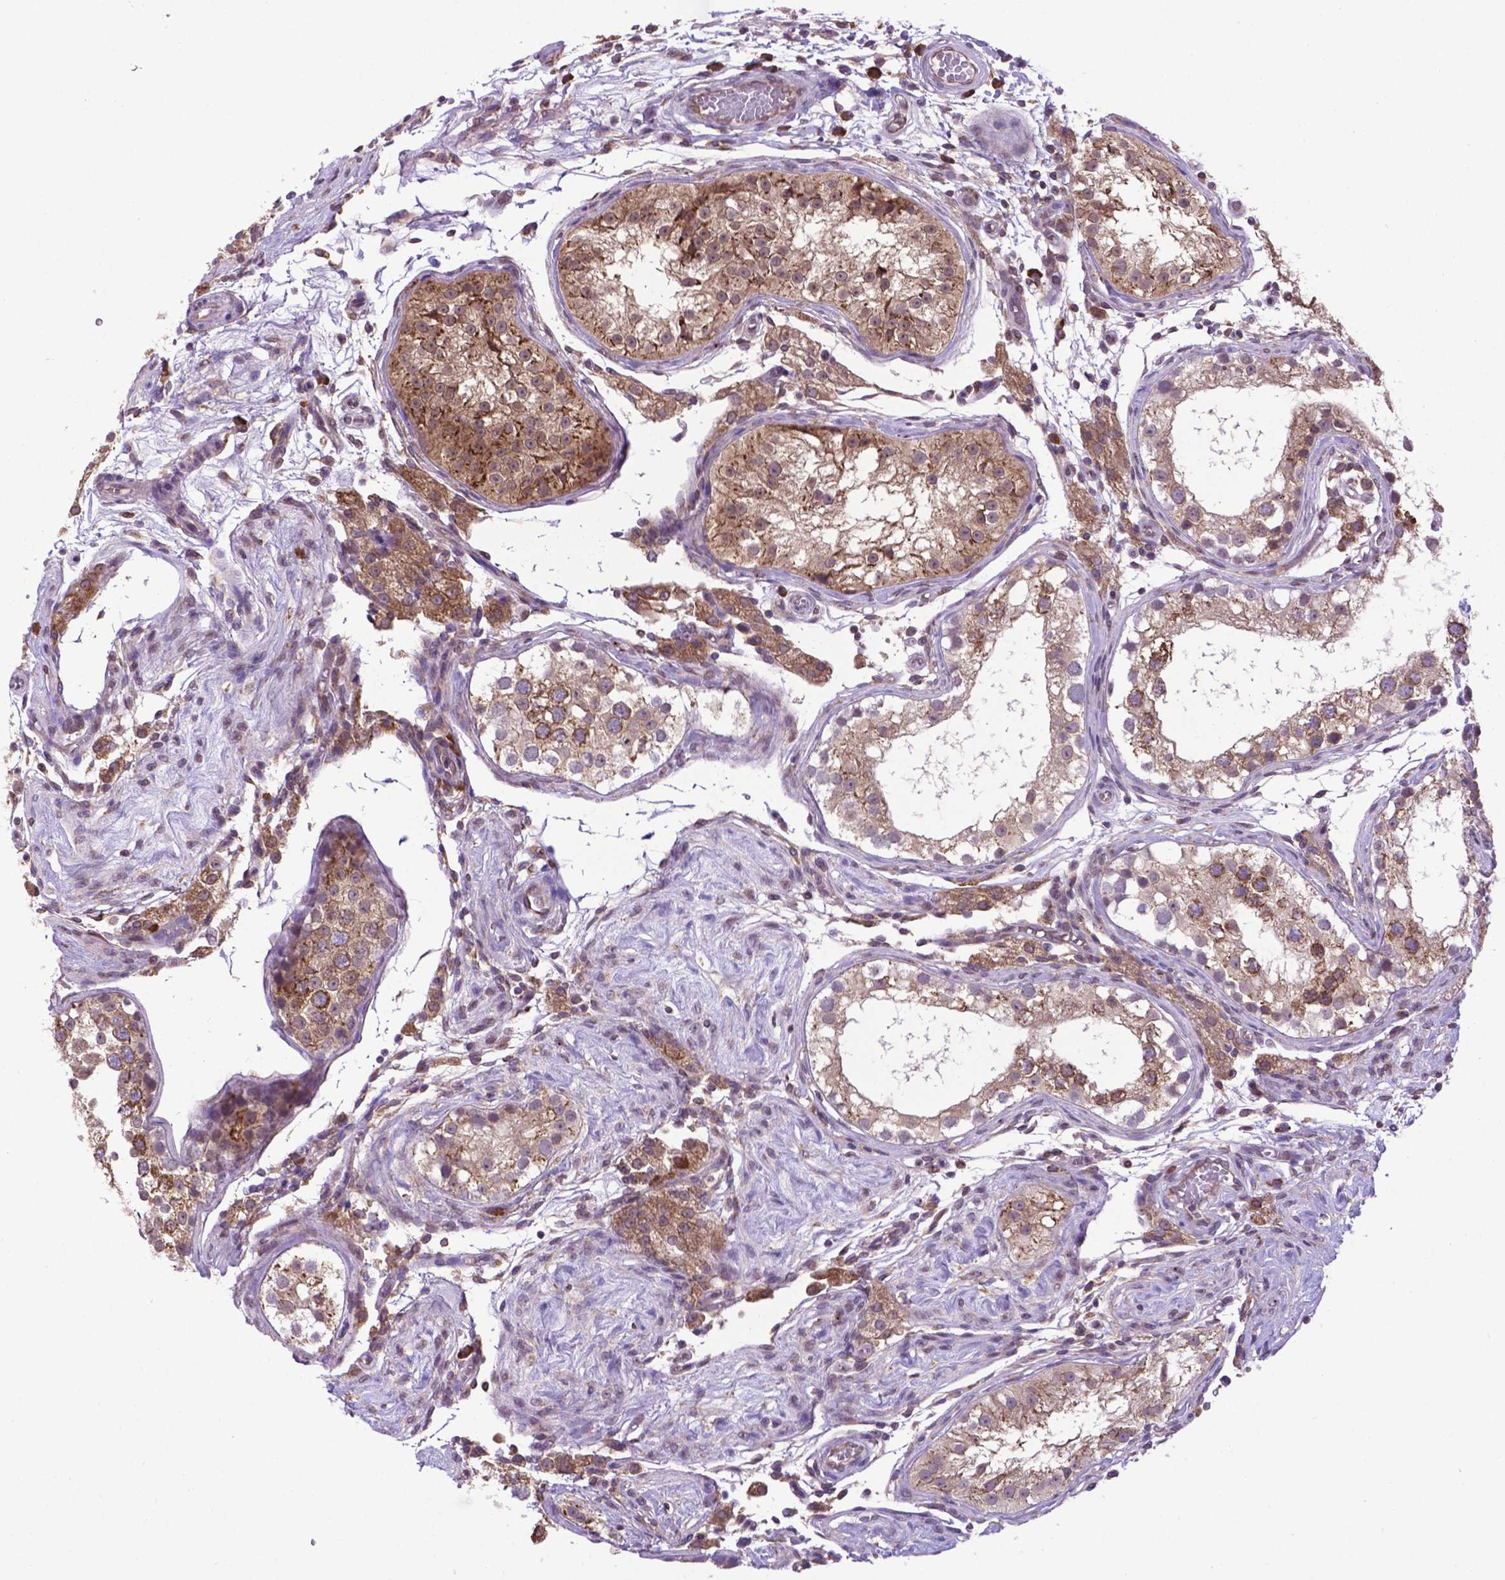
{"staining": {"intensity": "strong", "quantity": ">75%", "location": "cytoplasmic/membranous"}, "tissue": "testis", "cell_type": "Cells in seminiferous ducts", "image_type": "normal", "snomed": [{"axis": "morphology", "description": "Normal tissue, NOS"}, {"axis": "morphology", "description": "Seminoma, NOS"}, {"axis": "topography", "description": "Testis"}], "caption": "The histopathology image displays immunohistochemical staining of unremarkable testis. There is strong cytoplasmic/membranous expression is present in approximately >75% of cells in seminiferous ducts. (Stains: DAB (3,3'-diaminobenzidine) in brown, nuclei in blue, Microscopy: brightfield microscopy at high magnification).", "gene": "ENSG00000269590", "patient": {"sex": "male", "age": 29}}